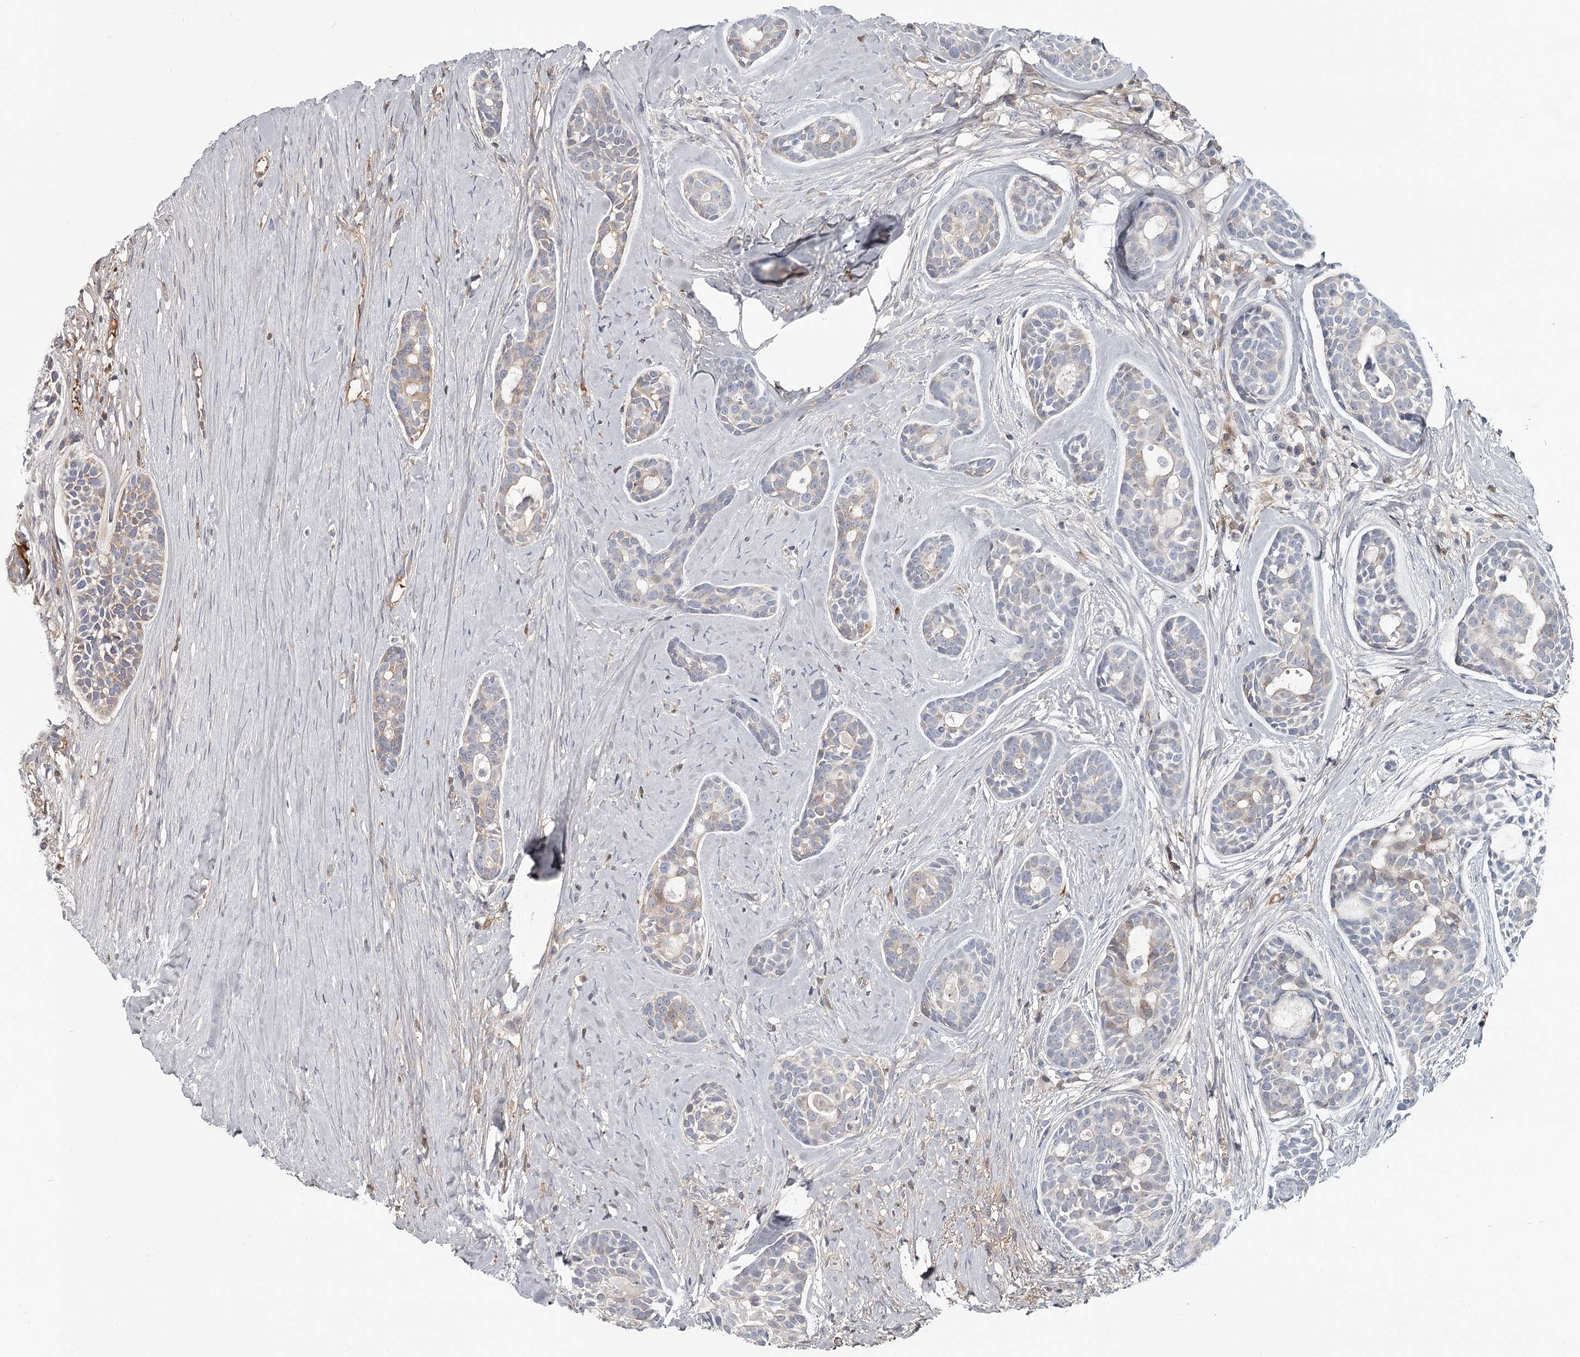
{"staining": {"intensity": "weak", "quantity": "<25%", "location": "cytoplasmic/membranous"}, "tissue": "head and neck cancer", "cell_type": "Tumor cells", "image_type": "cancer", "snomed": [{"axis": "morphology", "description": "Adenocarcinoma, NOS"}, {"axis": "topography", "description": "Subcutis"}, {"axis": "topography", "description": "Head-Neck"}], "caption": "Immunohistochemical staining of human head and neck cancer reveals no significant expression in tumor cells.", "gene": "DHRS9", "patient": {"sex": "female", "age": 73}}